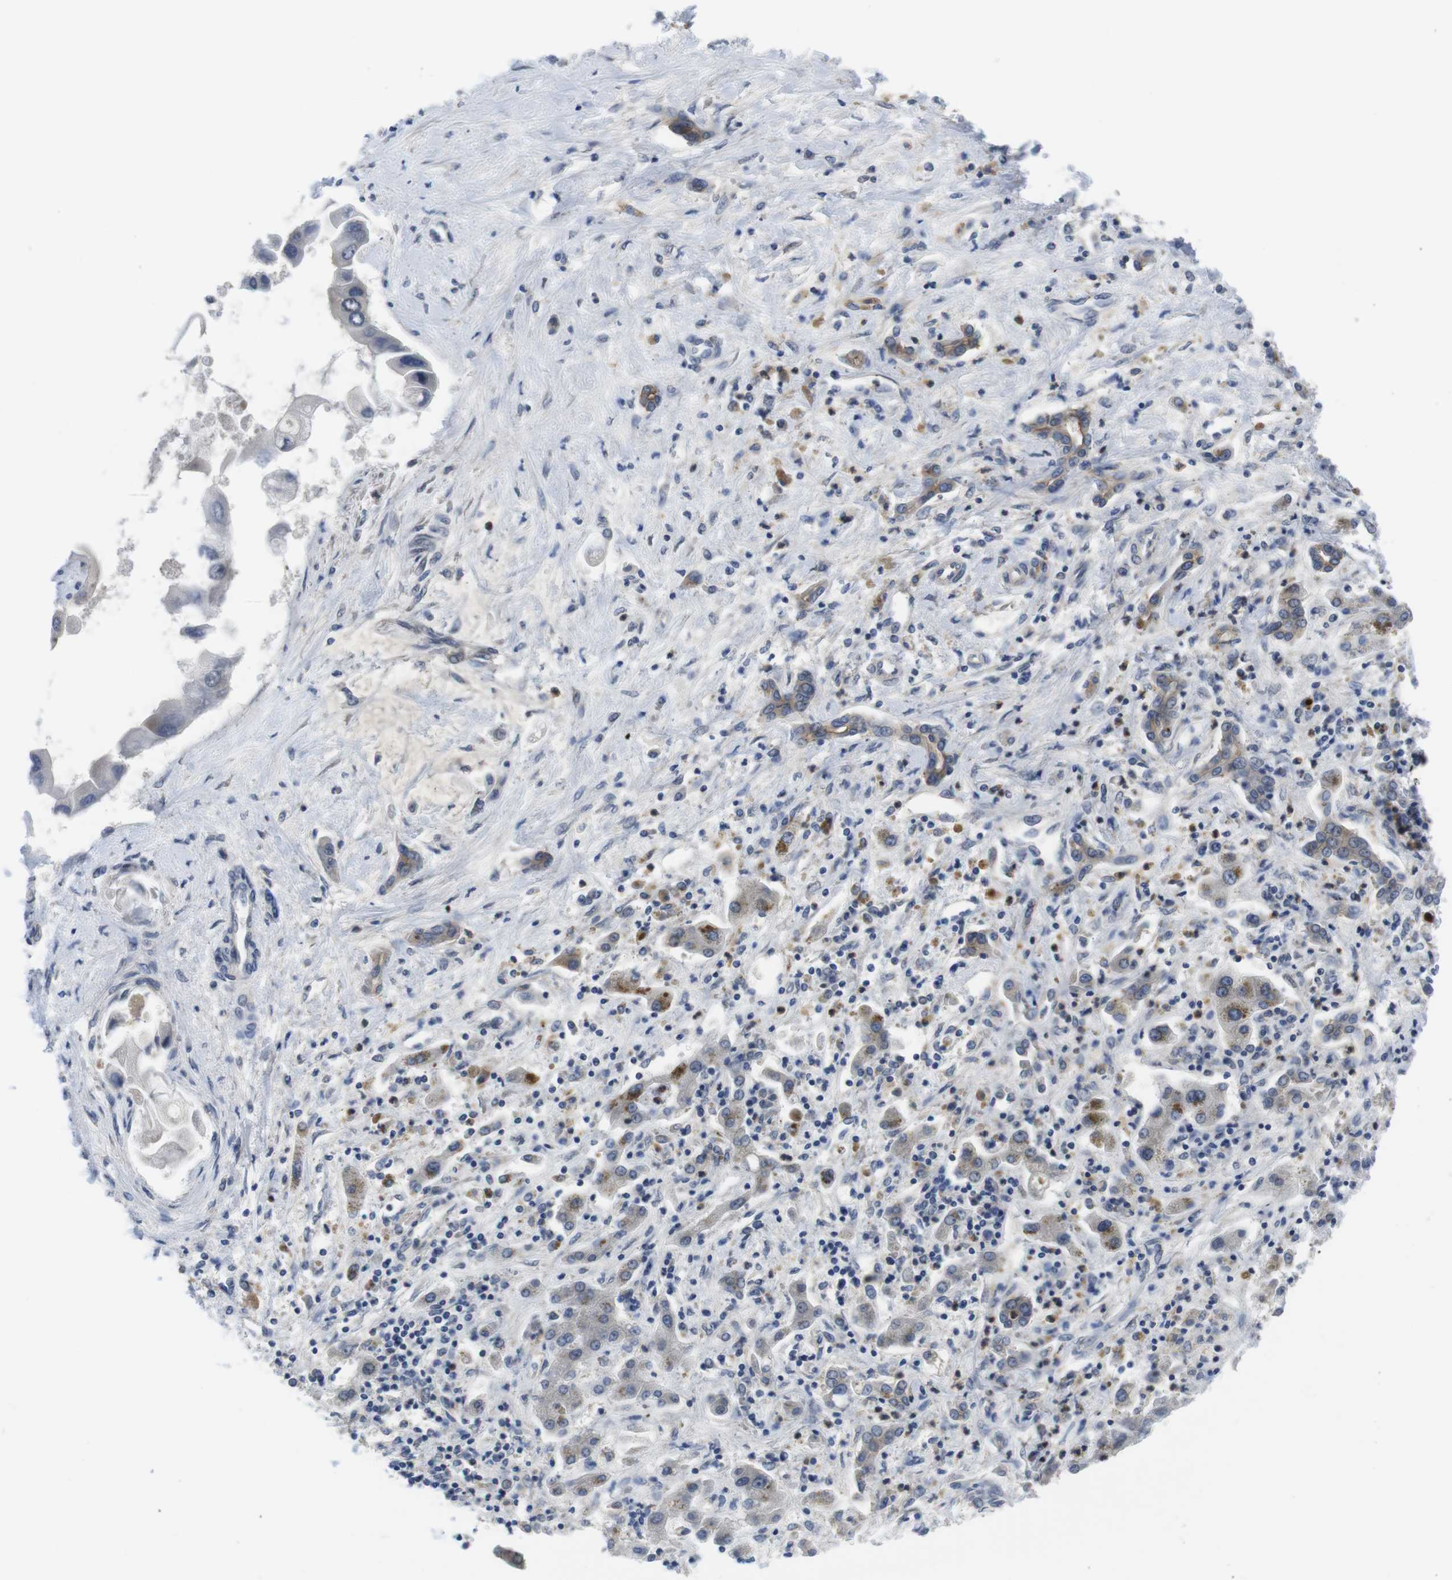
{"staining": {"intensity": "moderate", "quantity": "<25%", "location": "cytoplasmic/membranous"}, "tissue": "liver cancer", "cell_type": "Tumor cells", "image_type": "cancer", "snomed": [{"axis": "morphology", "description": "Cholangiocarcinoma"}, {"axis": "topography", "description": "Liver"}], "caption": "Approximately <25% of tumor cells in cholangiocarcinoma (liver) display moderate cytoplasmic/membranous protein staining as visualized by brown immunohistochemical staining.", "gene": "FADD", "patient": {"sex": "male", "age": 50}}